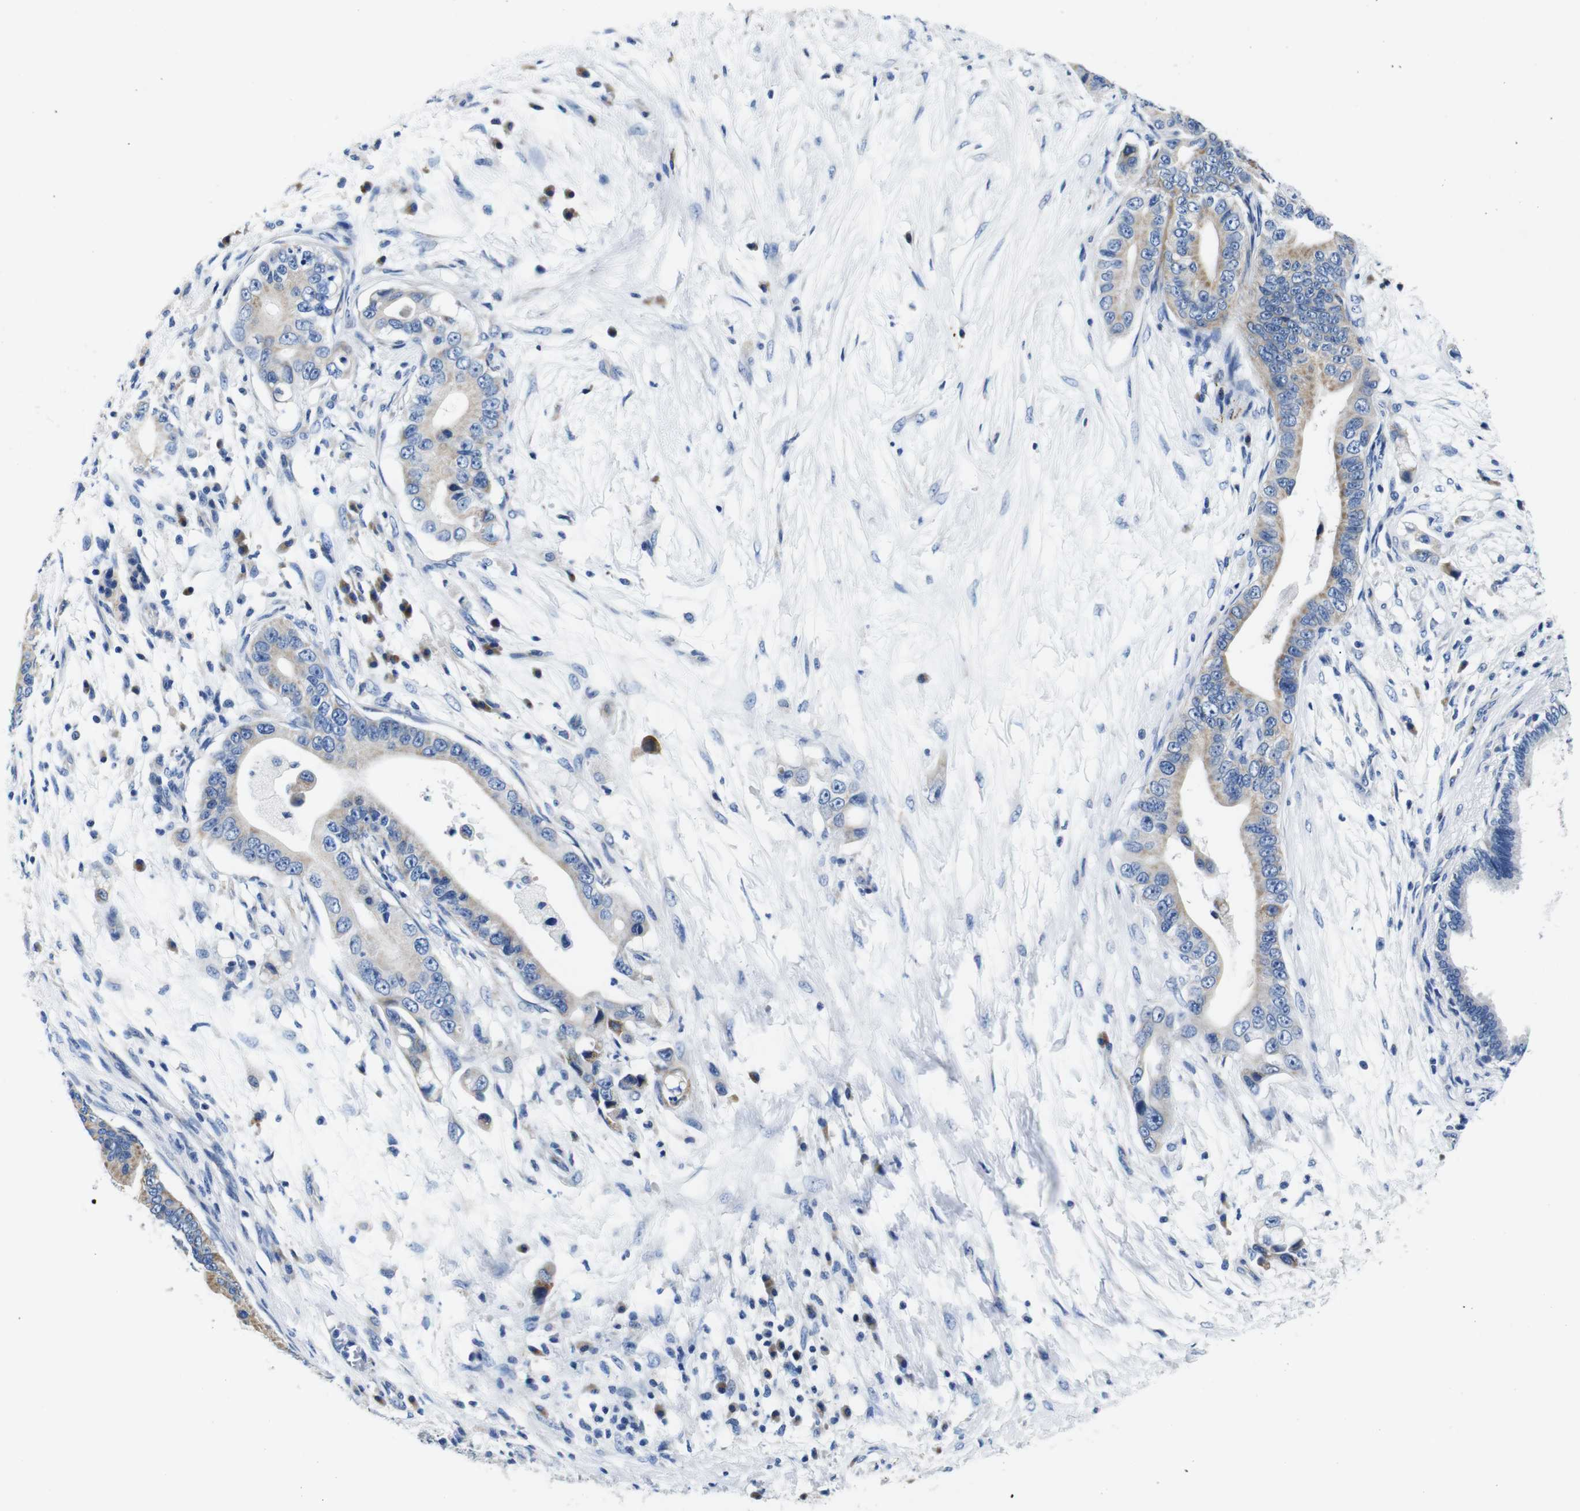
{"staining": {"intensity": "moderate", "quantity": "25%-75%", "location": "cytoplasmic/membranous"}, "tissue": "pancreatic cancer", "cell_type": "Tumor cells", "image_type": "cancer", "snomed": [{"axis": "morphology", "description": "Adenocarcinoma, NOS"}, {"axis": "topography", "description": "Pancreas"}], "caption": "DAB immunohistochemical staining of human adenocarcinoma (pancreatic) displays moderate cytoplasmic/membranous protein expression in about 25%-75% of tumor cells.", "gene": "SNX19", "patient": {"sex": "male", "age": 77}}